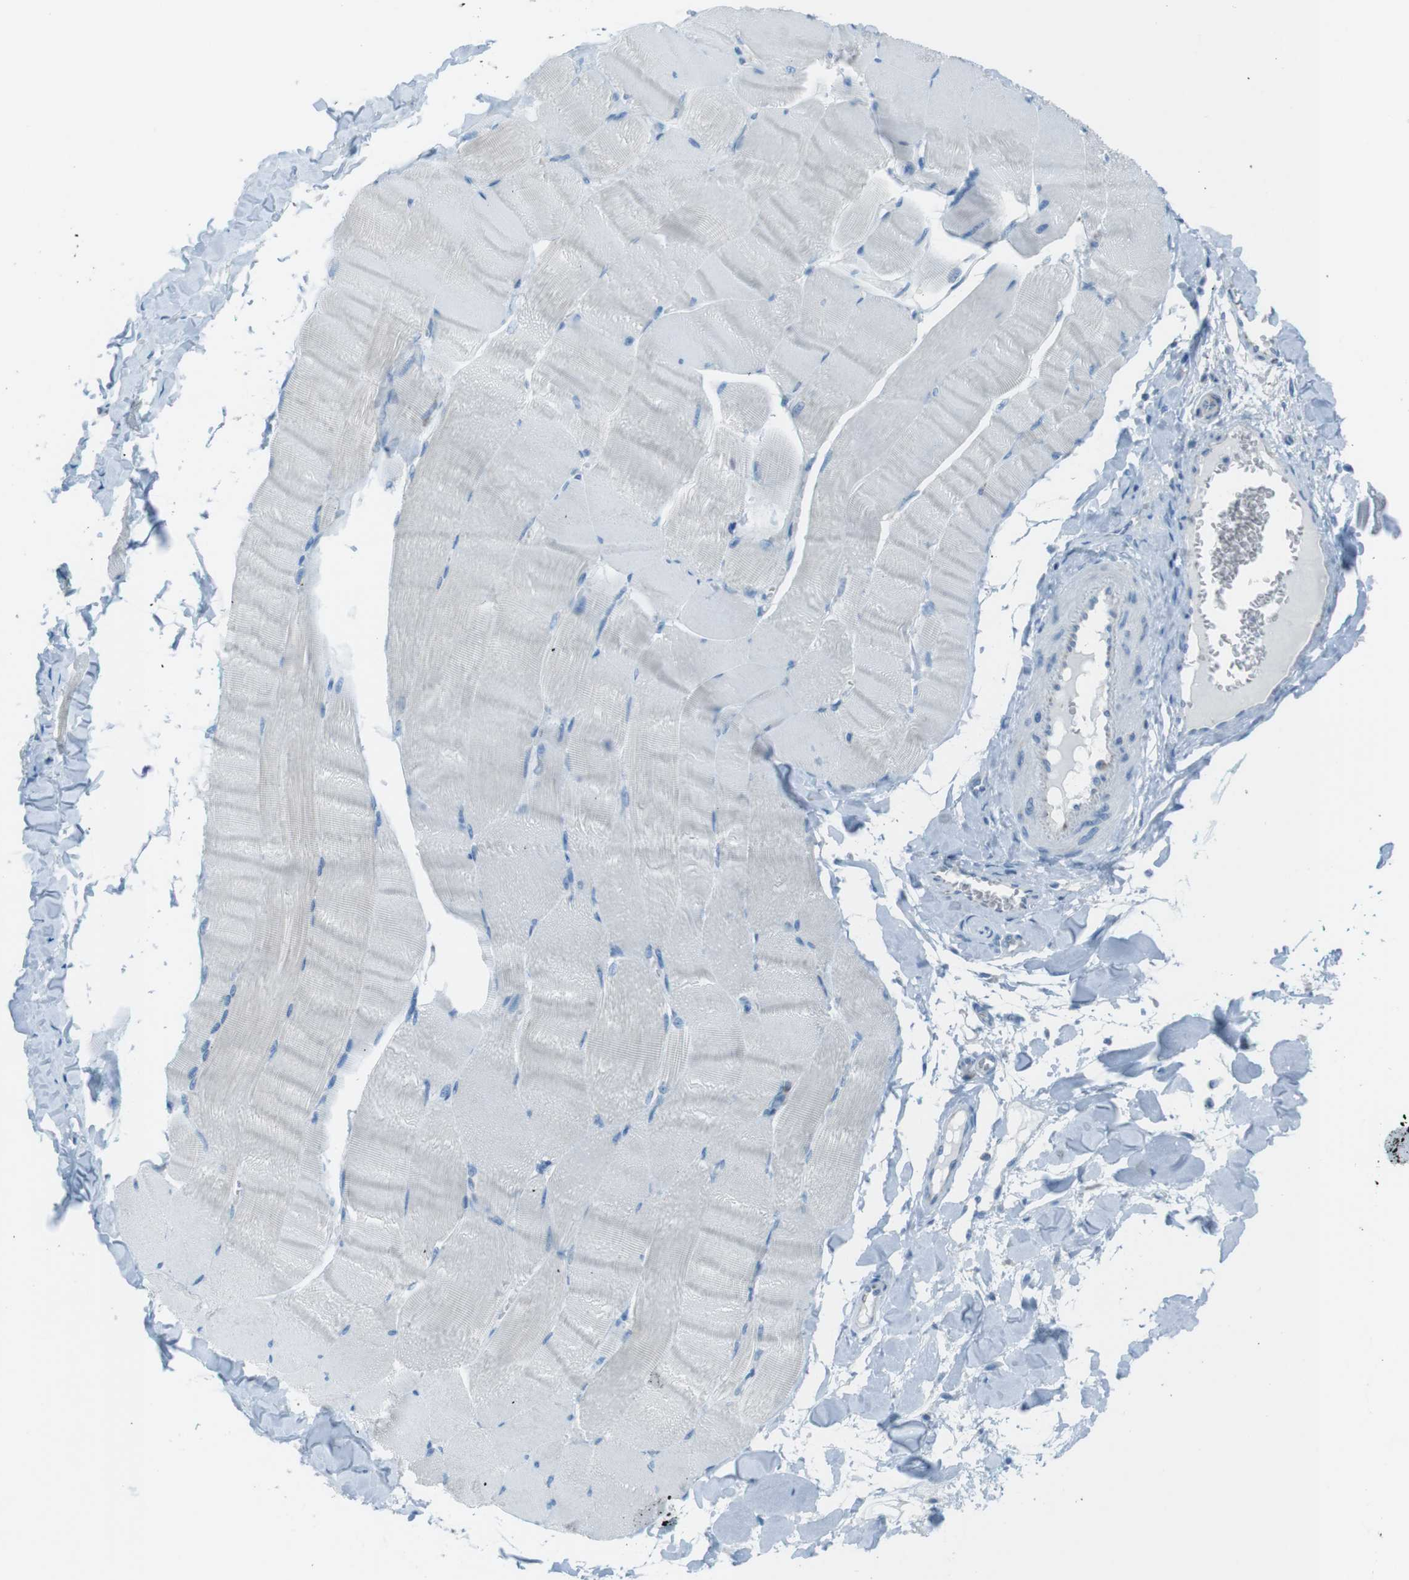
{"staining": {"intensity": "negative", "quantity": "none", "location": "none"}, "tissue": "skeletal muscle", "cell_type": "Myocytes", "image_type": "normal", "snomed": [{"axis": "morphology", "description": "Normal tissue, NOS"}, {"axis": "morphology", "description": "Squamous cell carcinoma, NOS"}, {"axis": "topography", "description": "Skeletal muscle"}], "caption": "Immunohistochemical staining of benign human skeletal muscle reveals no significant positivity in myocytes.", "gene": "DNAJA3", "patient": {"sex": "male", "age": 51}}